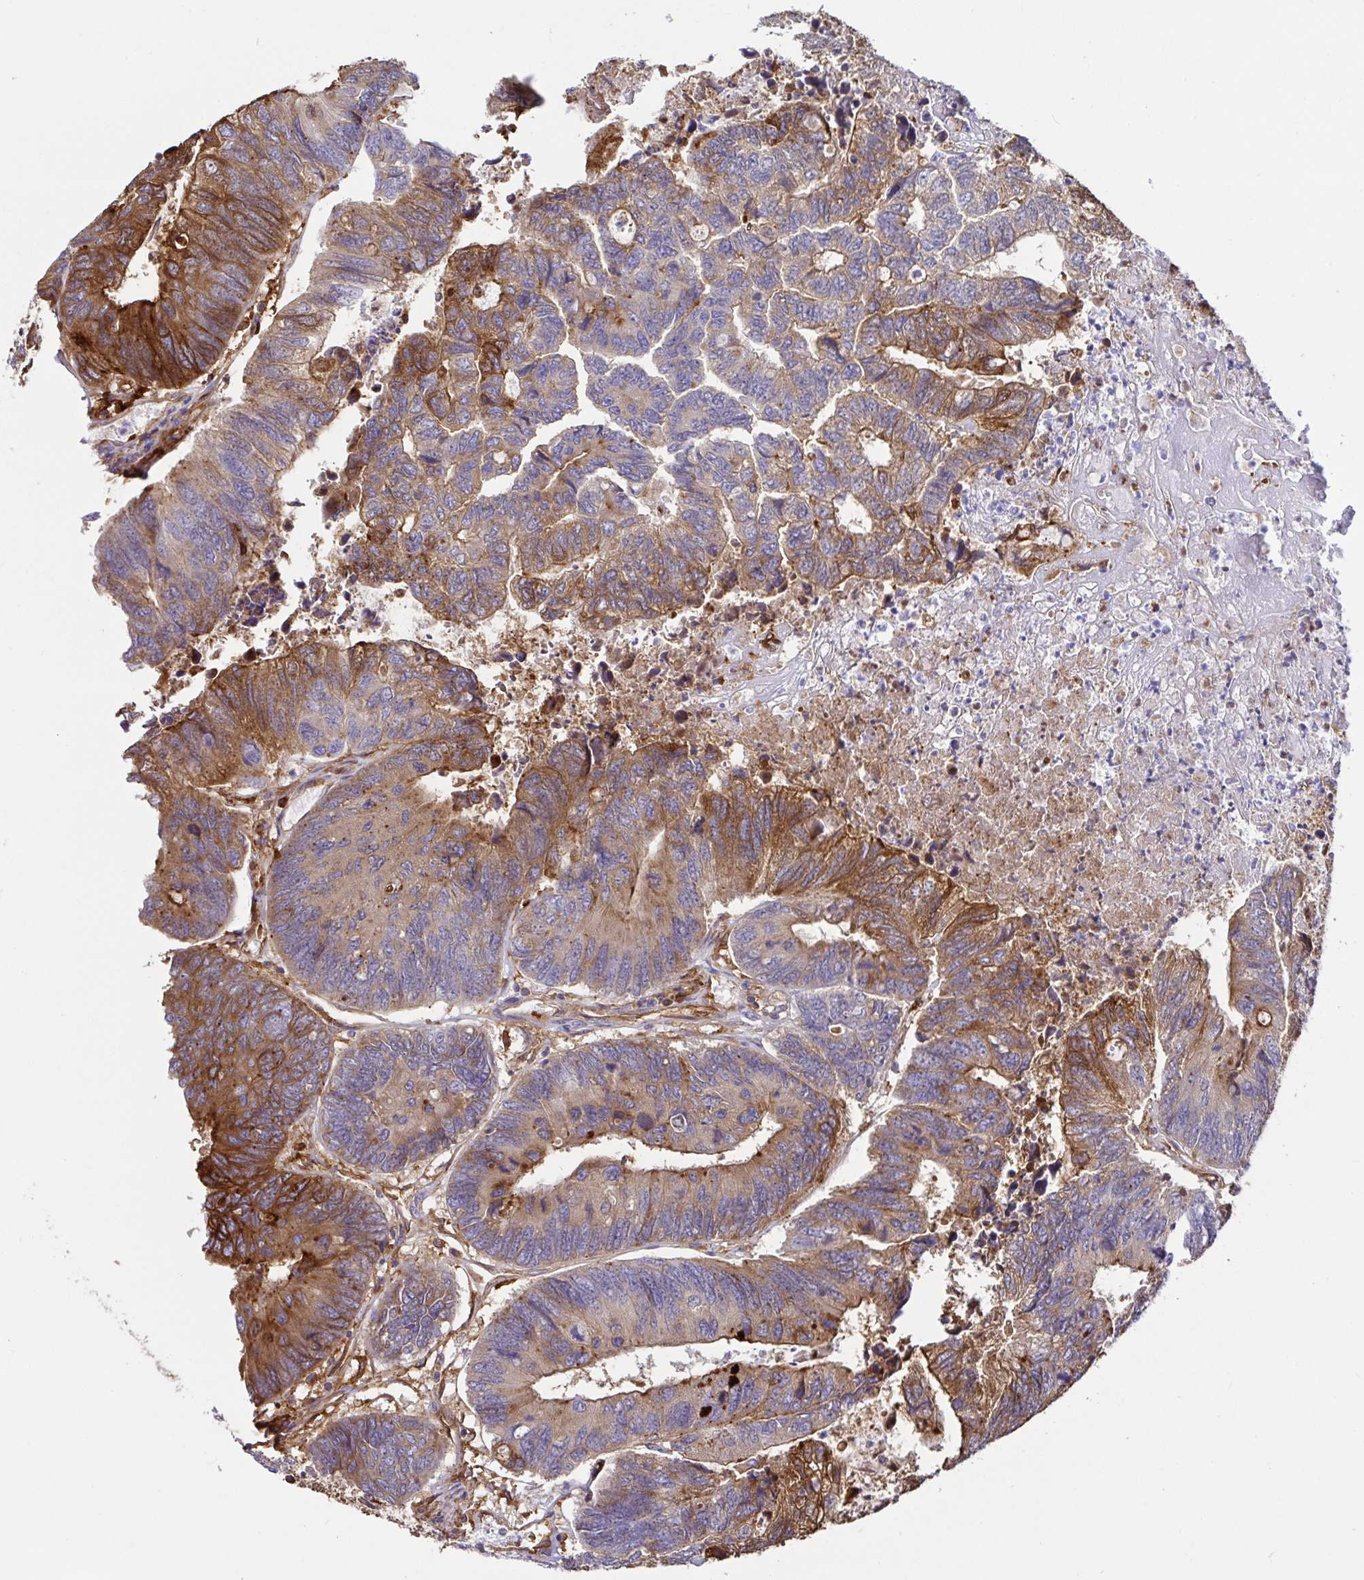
{"staining": {"intensity": "moderate", "quantity": "25%-75%", "location": "cytoplasmic/membranous"}, "tissue": "colorectal cancer", "cell_type": "Tumor cells", "image_type": "cancer", "snomed": [{"axis": "morphology", "description": "Adenocarcinoma, NOS"}, {"axis": "topography", "description": "Colon"}], "caption": "This histopathology image shows IHC staining of human colorectal adenocarcinoma, with medium moderate cytoplasmic/membranous positivity in about 25%-75% of tumor cells.", "gene": "ANXA2", "patient": {"sex": "female", "age": 67}}